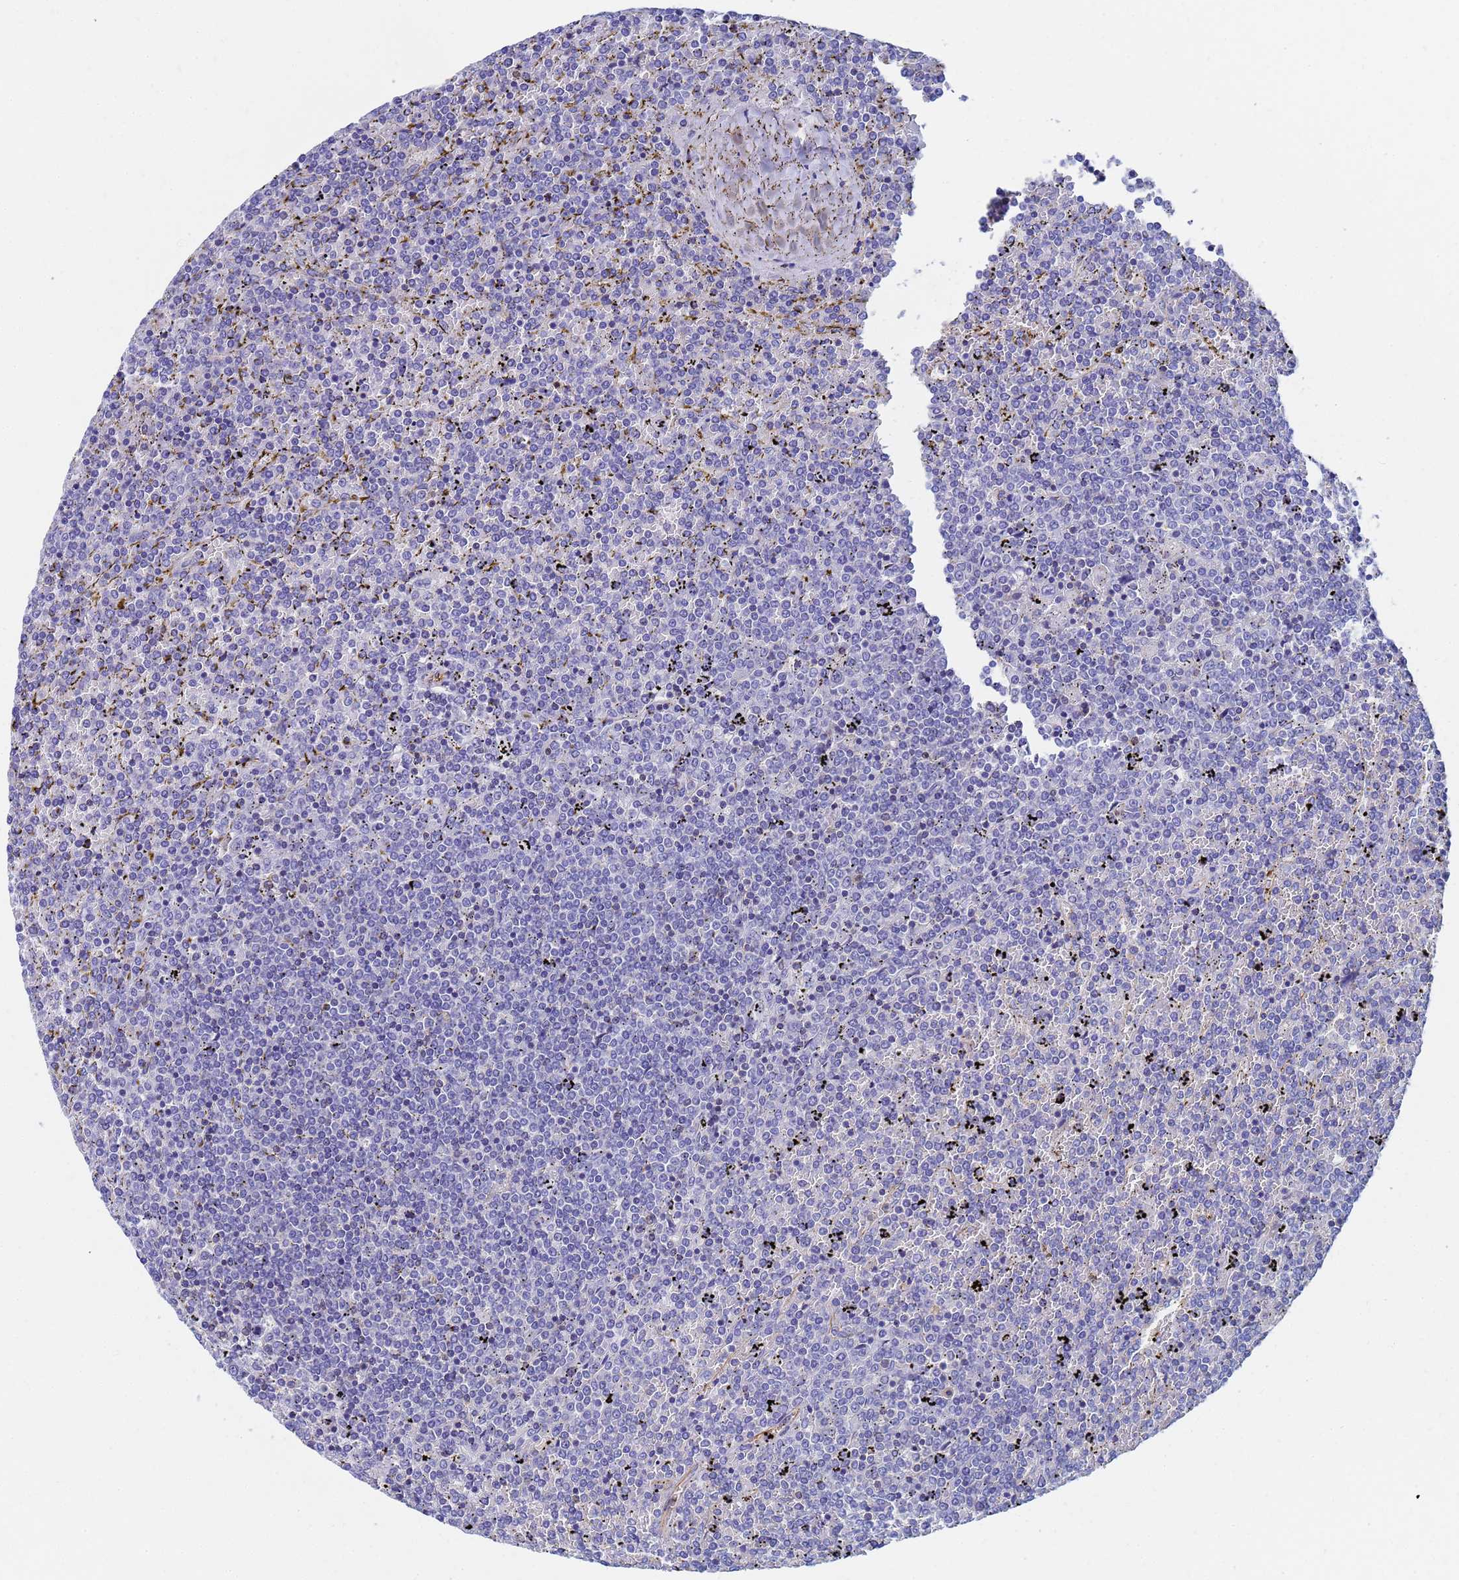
{"staining": {"intensity": "negative", "quantity": "none", "location": "none"}, "tissue": "lymphoma", "cell_type": "Tumor cells", "image_type": "cancer", "snomed": [{"axis": "morphology", "description": "Malignant lymphoma, non-Hodgkin's type, Low grade"}, {"axis": "topography", "description": "Spleen"}], "caption": "This is a micrograph of immunohistochemistry staining of low-grade malignant lymphoma, non-Hodgkin's type, which shows no expression in tumor cells. (IHC, brightfield microscopy, high magnification).", "gene": "GCHFR", "patient": {"sex": "female", "age": 19}}